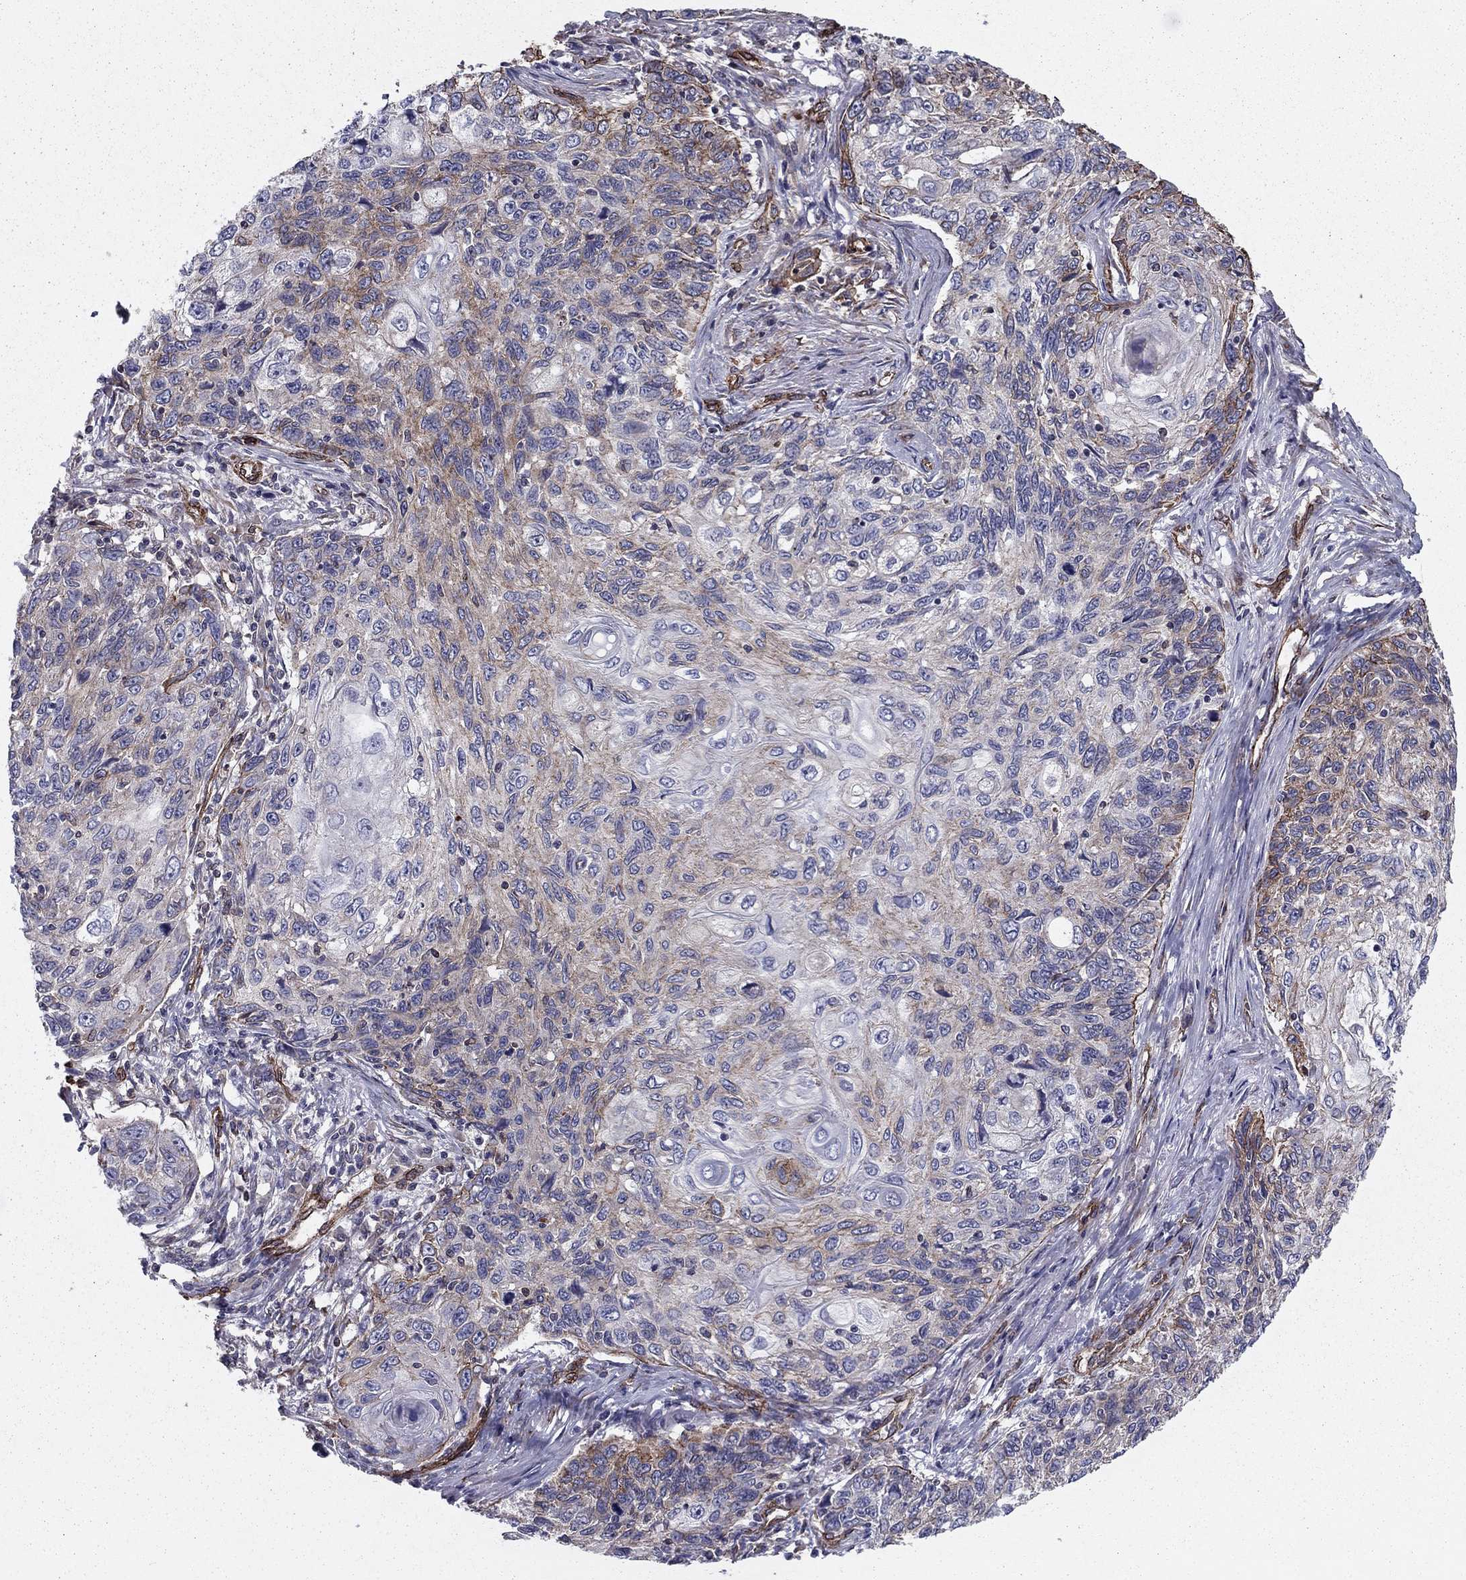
{"staining": {"intensity": "weak", "quantity": "25%-75%", "location": "cytoplasmic/membranous"}, "tissue": "skin cancer", "cell_type": "Tumor cells", "image_type": "cancer", "snomed": [{"axis": "morphology", "description": "Squamous cell carcinoma, NOS"}, {"axis": "topography", "description": "Skin"}], "caption": "Skin squamous cell carcinoma stained with a protein marker reveals weak staining in tumor cells.", "gene": "SHMT1", "patient": {"sex": "male", "age": 92}}